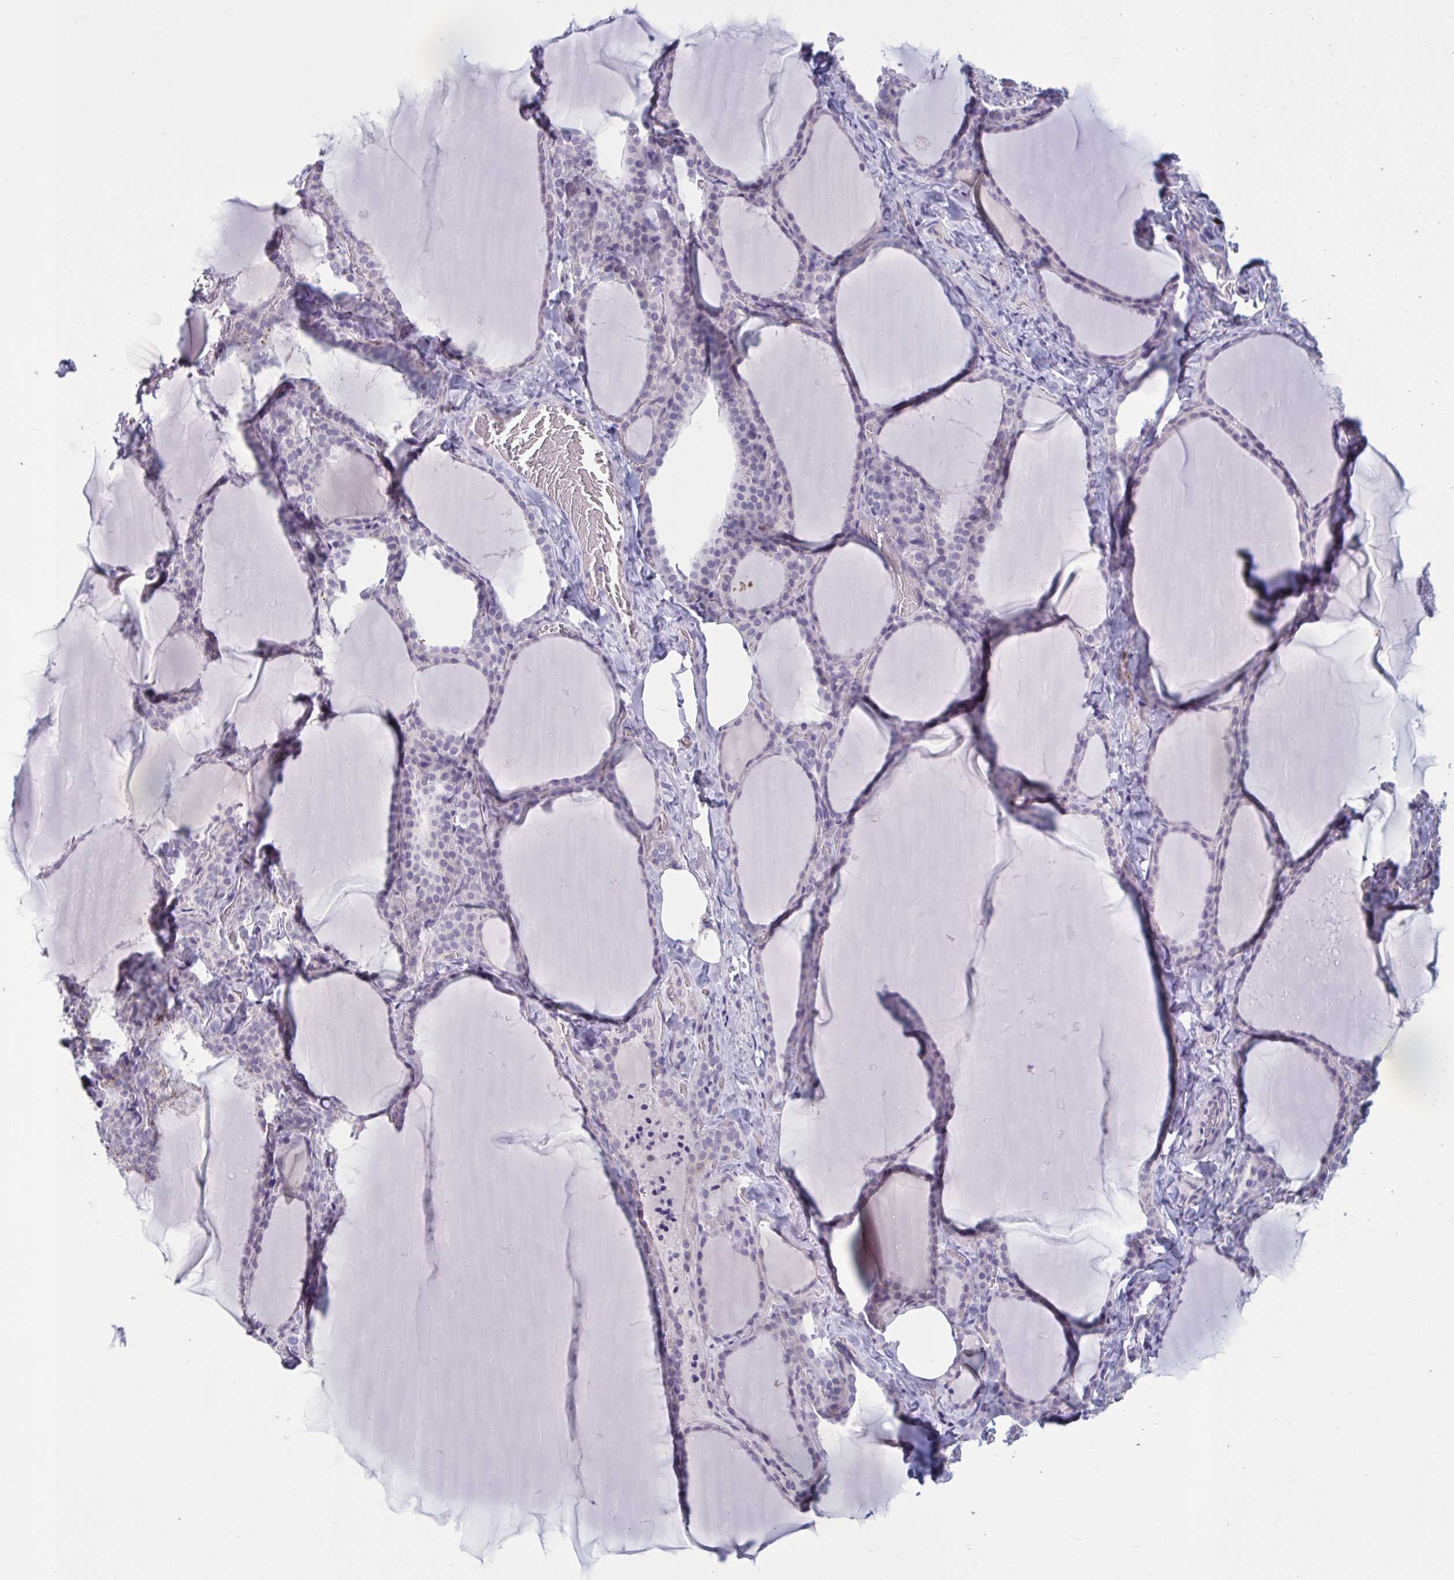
{"staining": {"intensity": "negative", "quantity": "none", "location": "none"}, "tissue": "thyroid gland", "cell_type": "Glandular cells", "image_type": "normal", "snomed": [{"axis": "morphology", "description": "Normal tissue, NOS"}, {"axis": "topography", "description": "Thyroid gland"}], "caption": "Thyroid gland stained for a protein using IHC displays no expression glandular cells.", "gene": "OR1L3", "patient": {"sex": "female", "age": 22}}